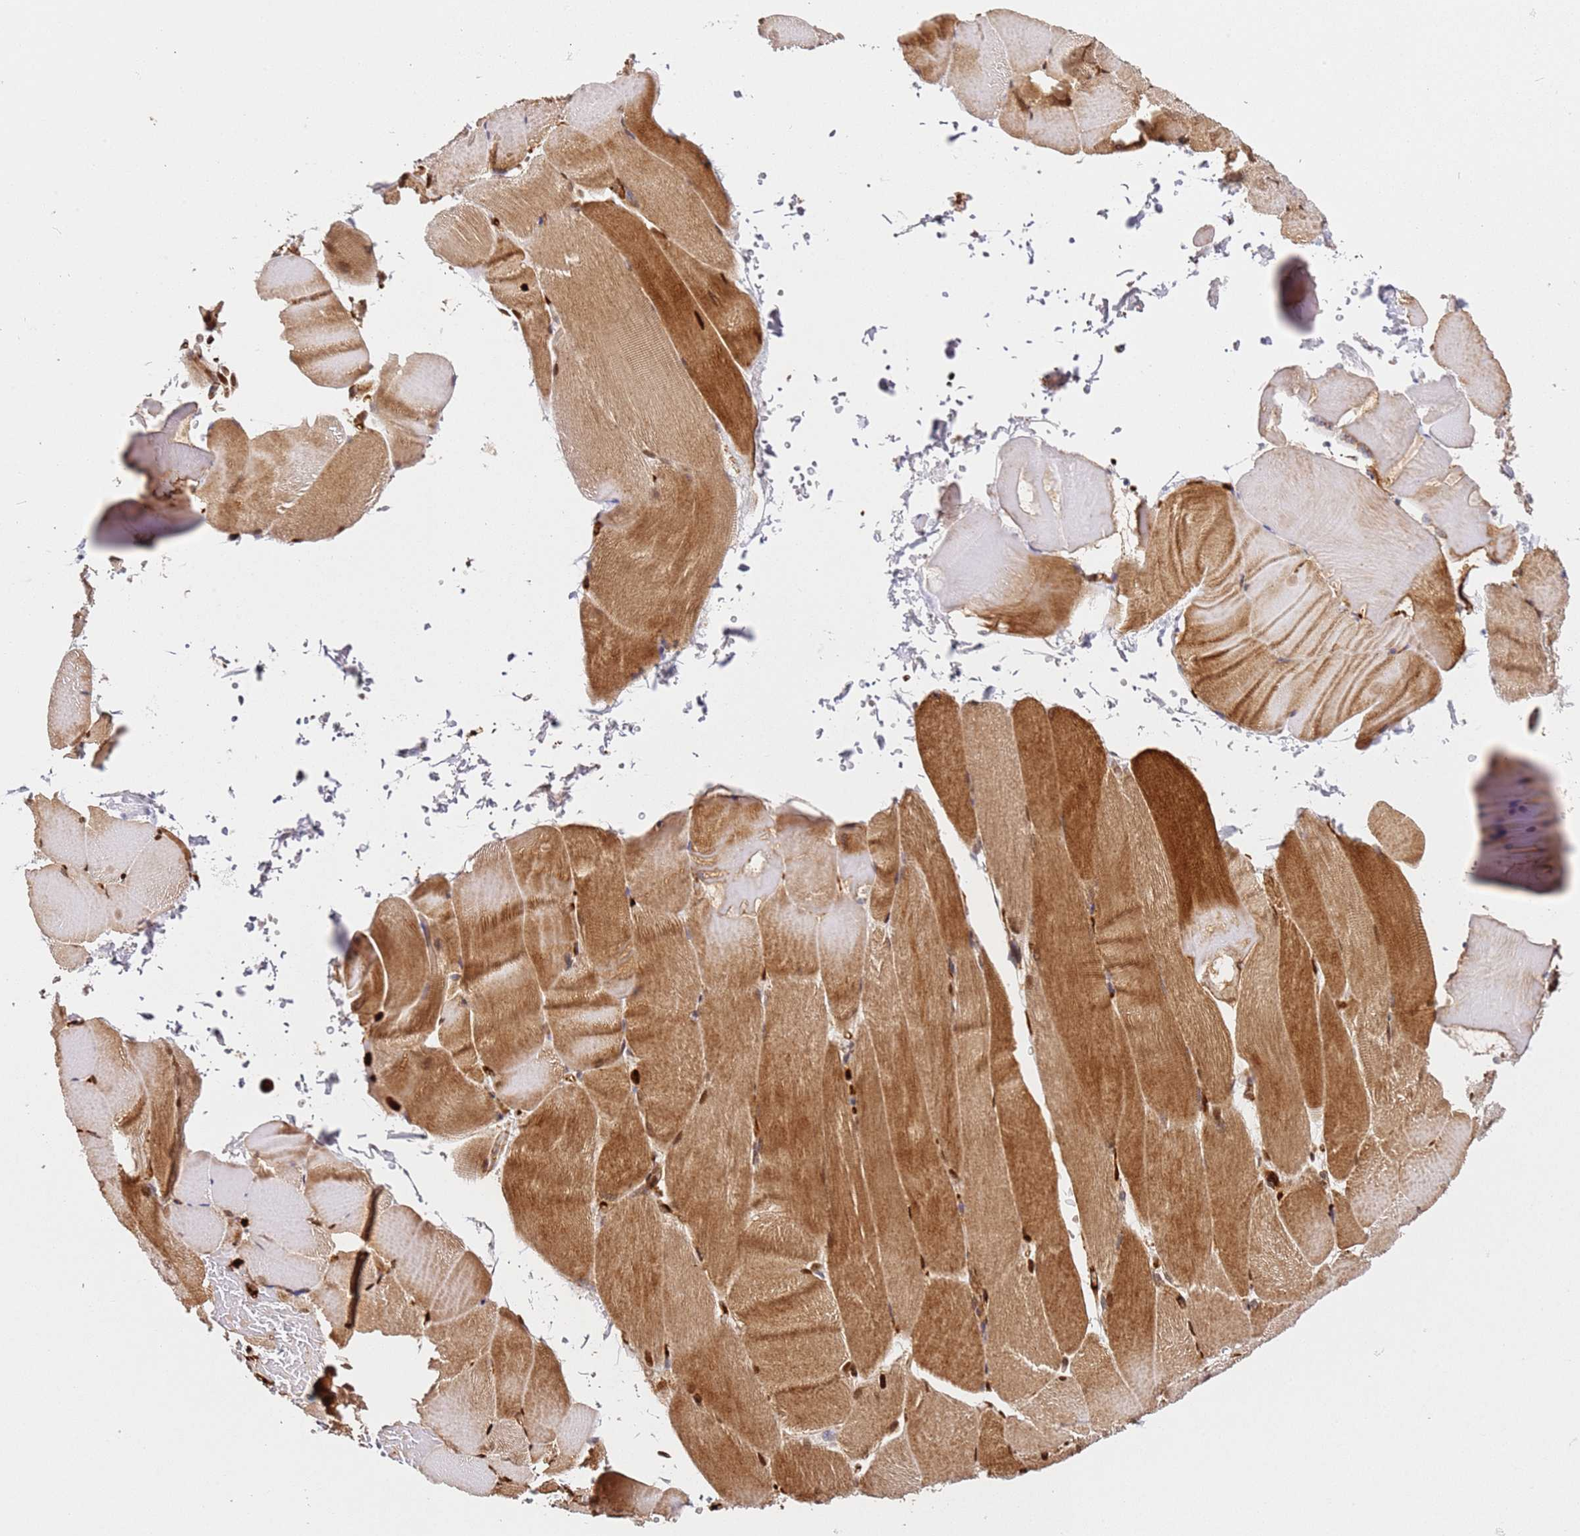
{"staining": {"intensity": "moderate", "quantity": ">75%", "location": "cytoplasmic/membranous,nuclear"}, "tissue": "skeletal muscle", "cell_type": "Myocytes", "image_type": "normal", "snomed": [{"axis": "morphology", "description": "Normal tissue, NOS"}, {"axis": "topography", "description": "Skeletal muscle"}, {"axis": "topography", "description": "Parathyroid gland"}], "caption": "High-power microscopy captured an IHC micrograph of benign skeletal muscle, revealing moderate cytoplasmic/membranous,nuclear positivity in about >75% of myocytes.", "gene": "SMOX", "patient": {"sex": "female", "age": 37}}